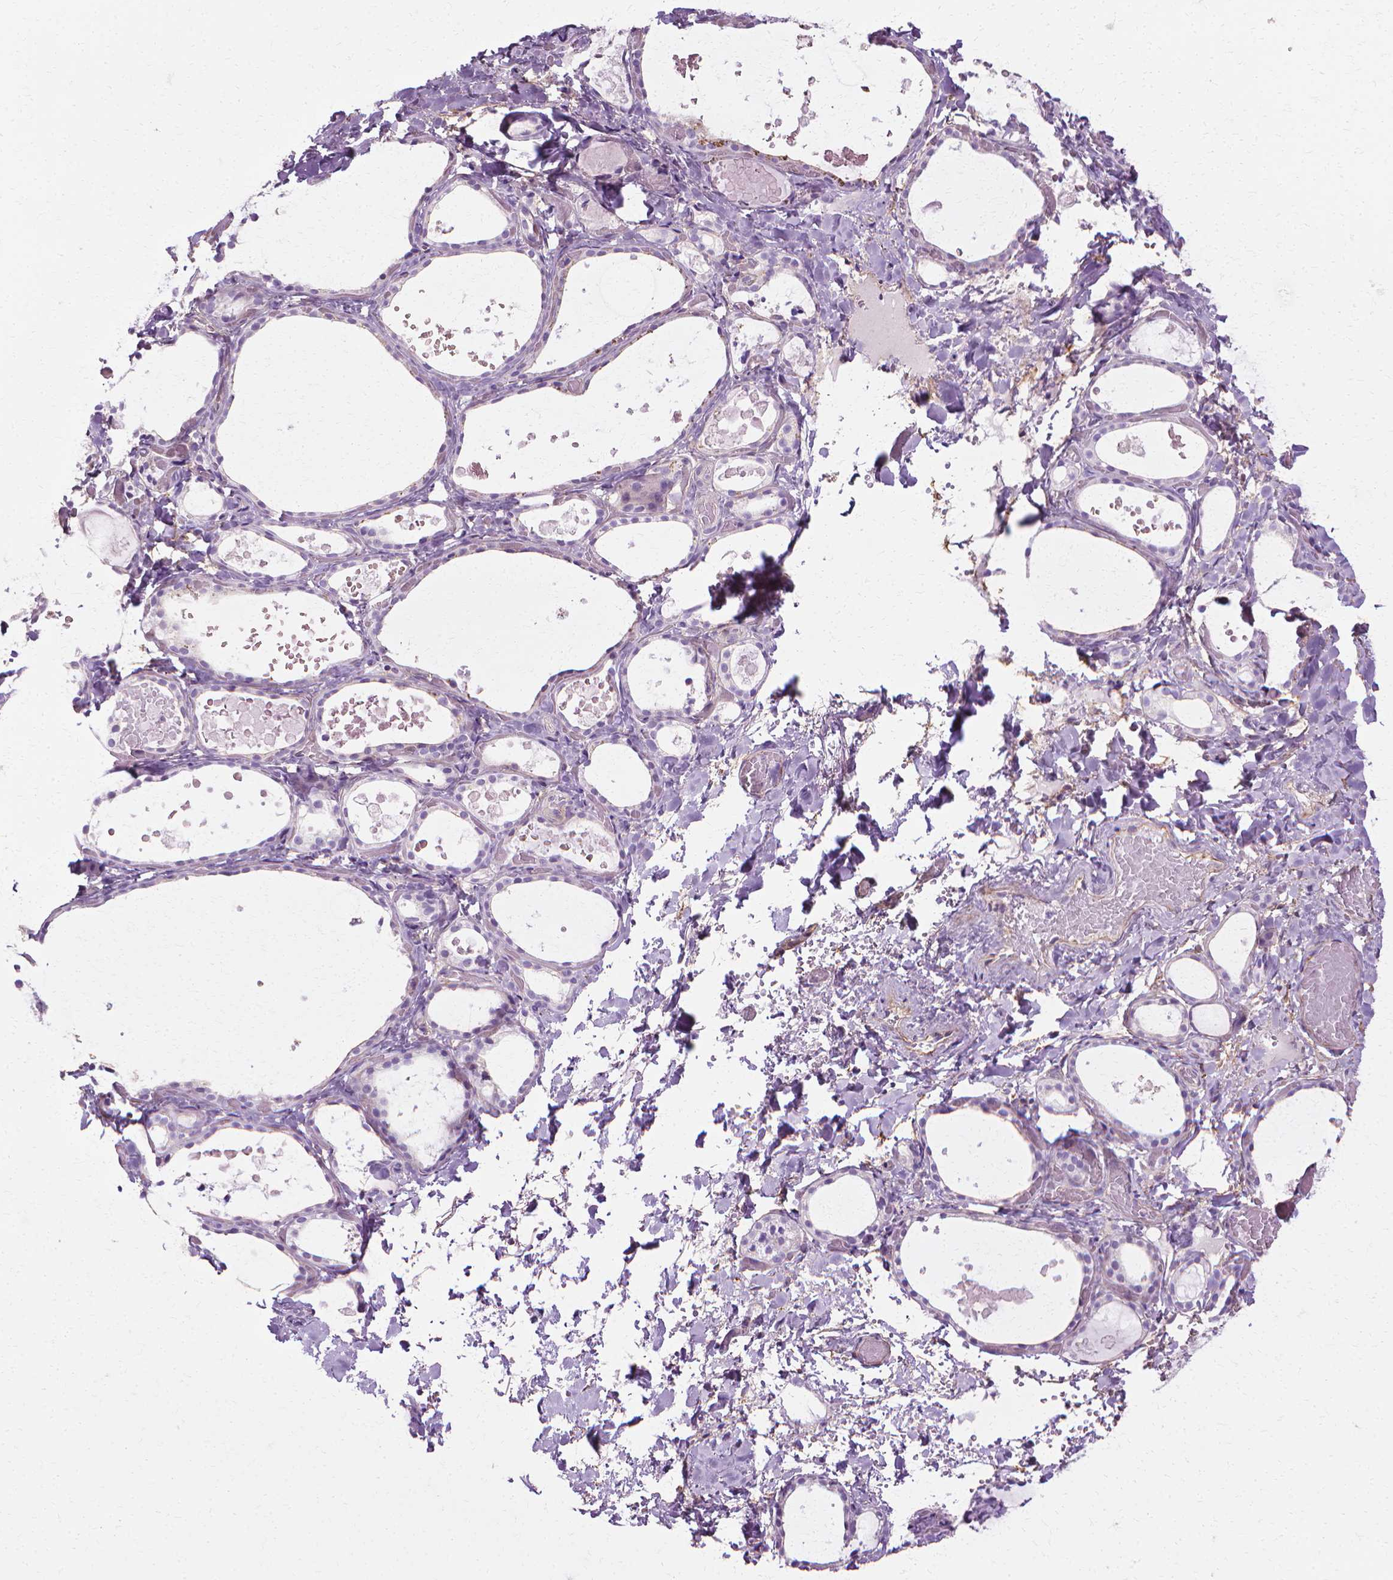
{"staining": {"intensity": "negative", "quantity": "none", "location": "none"}, "tissue": "thyroid gland", "cell_type": "Glandular cells", "image_type": "normal", "snomed": [{"axis": "morphology", "description": "Normal tissue, NOS"}, {"axis": "topography", "description": "Thyroid gland"}], "caption": "DAB (3,3'-diaminobenzidine) immunohistochemical staining of unremarkable human thyroid gland reveals no significant staining in glandular cells. (Stains: DAB IHC with hematoxylin counter stain, Microscopy: brightfield microscopy at high magnification).", "gene": "CFAP157", "patient": {"sex": "female", "age": 56}}